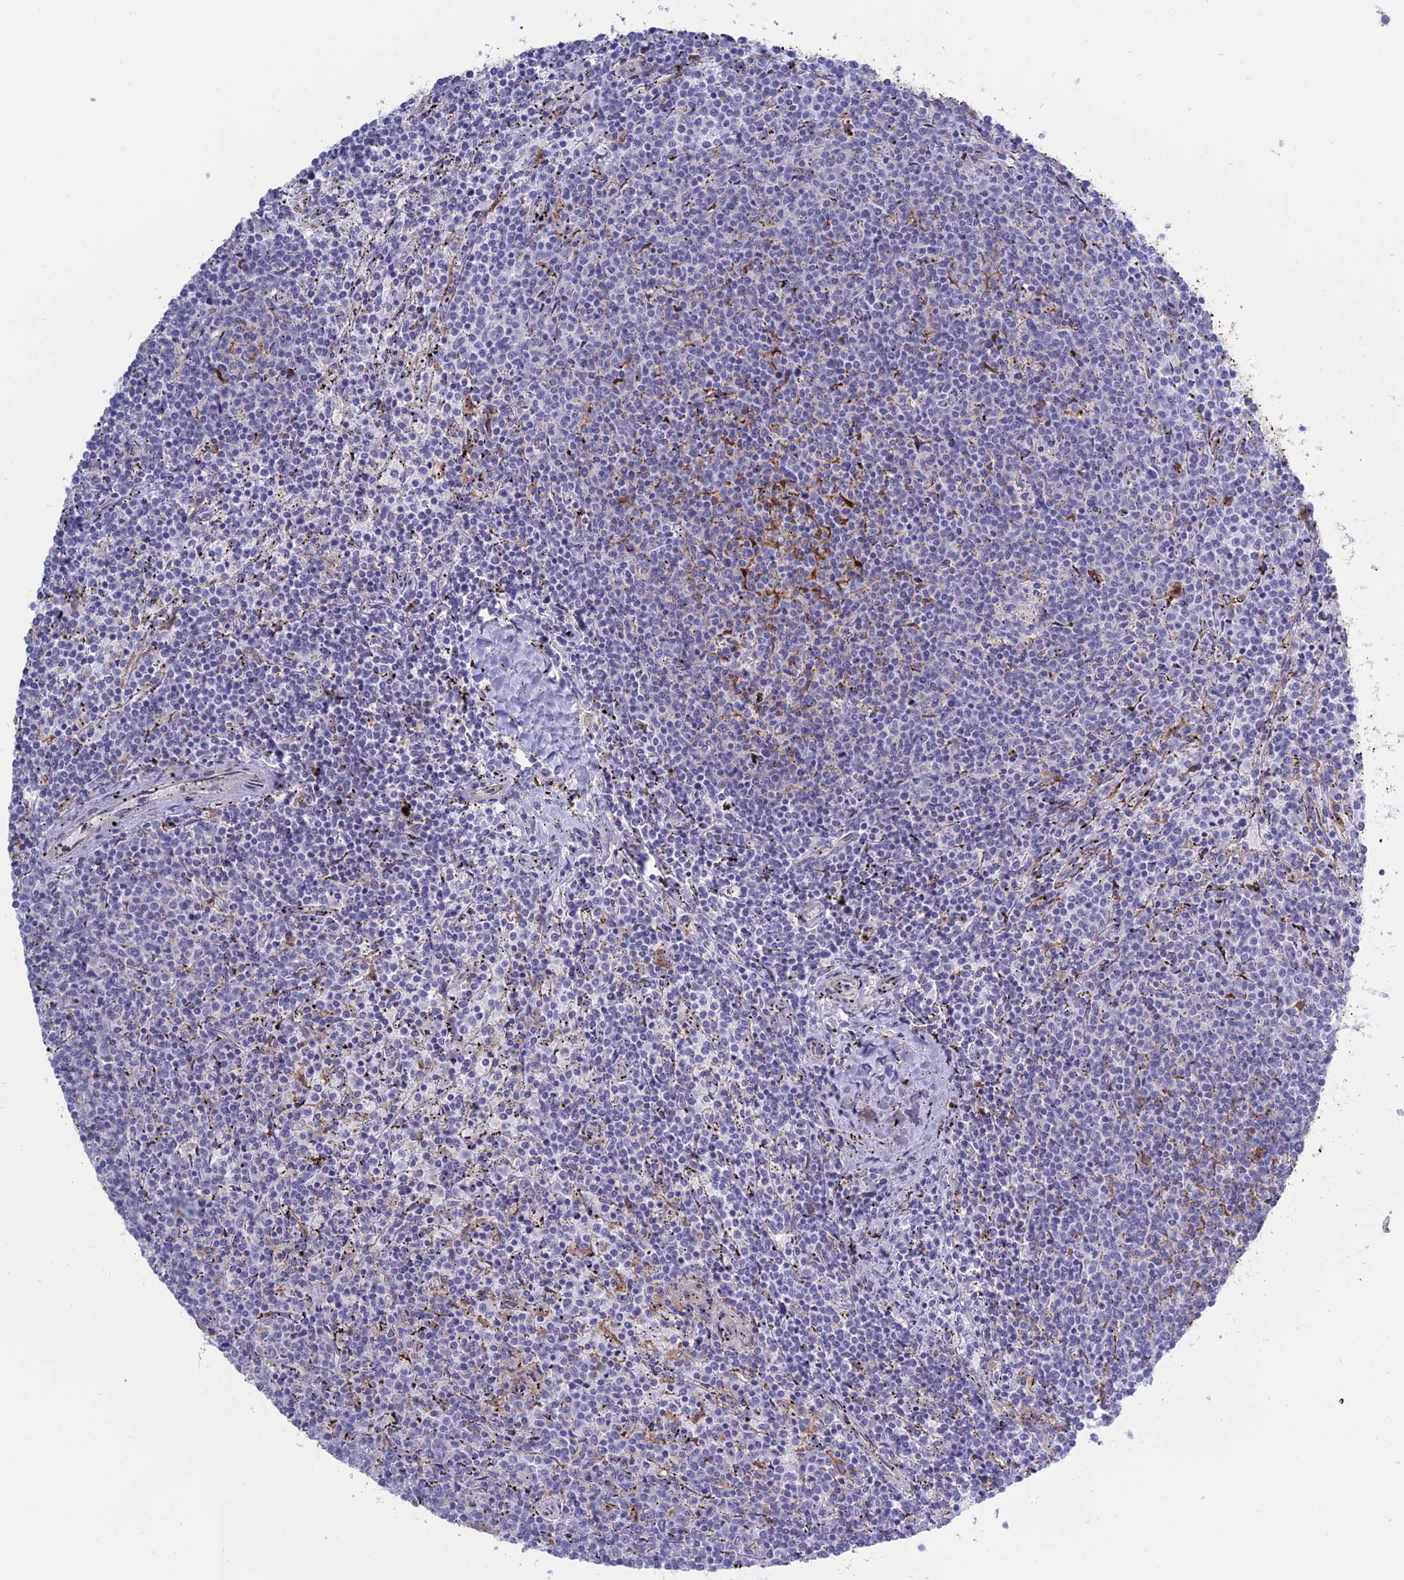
{"staining": {"intensity": "negative", "quantity": "none", "location": "none"}, "tissue": "lymphoma", "cell_type": "Tumor cells", "image_type": "cancer", "snomed": [{"axis": "morphology", "description": "Malignant lymphoma, non-Hodgkin's type, Low grade"}, {"axis": "topography", "description": "Spleen"}], "caption": "Human low-grade malignant lymphoma, non-Hodgkin's type stained for a protein using immunohistochemistry (IHC) shows no staining in tumor cells.", "gene": "MYO5B", "patient": {"sex": "female", "age": 50}}